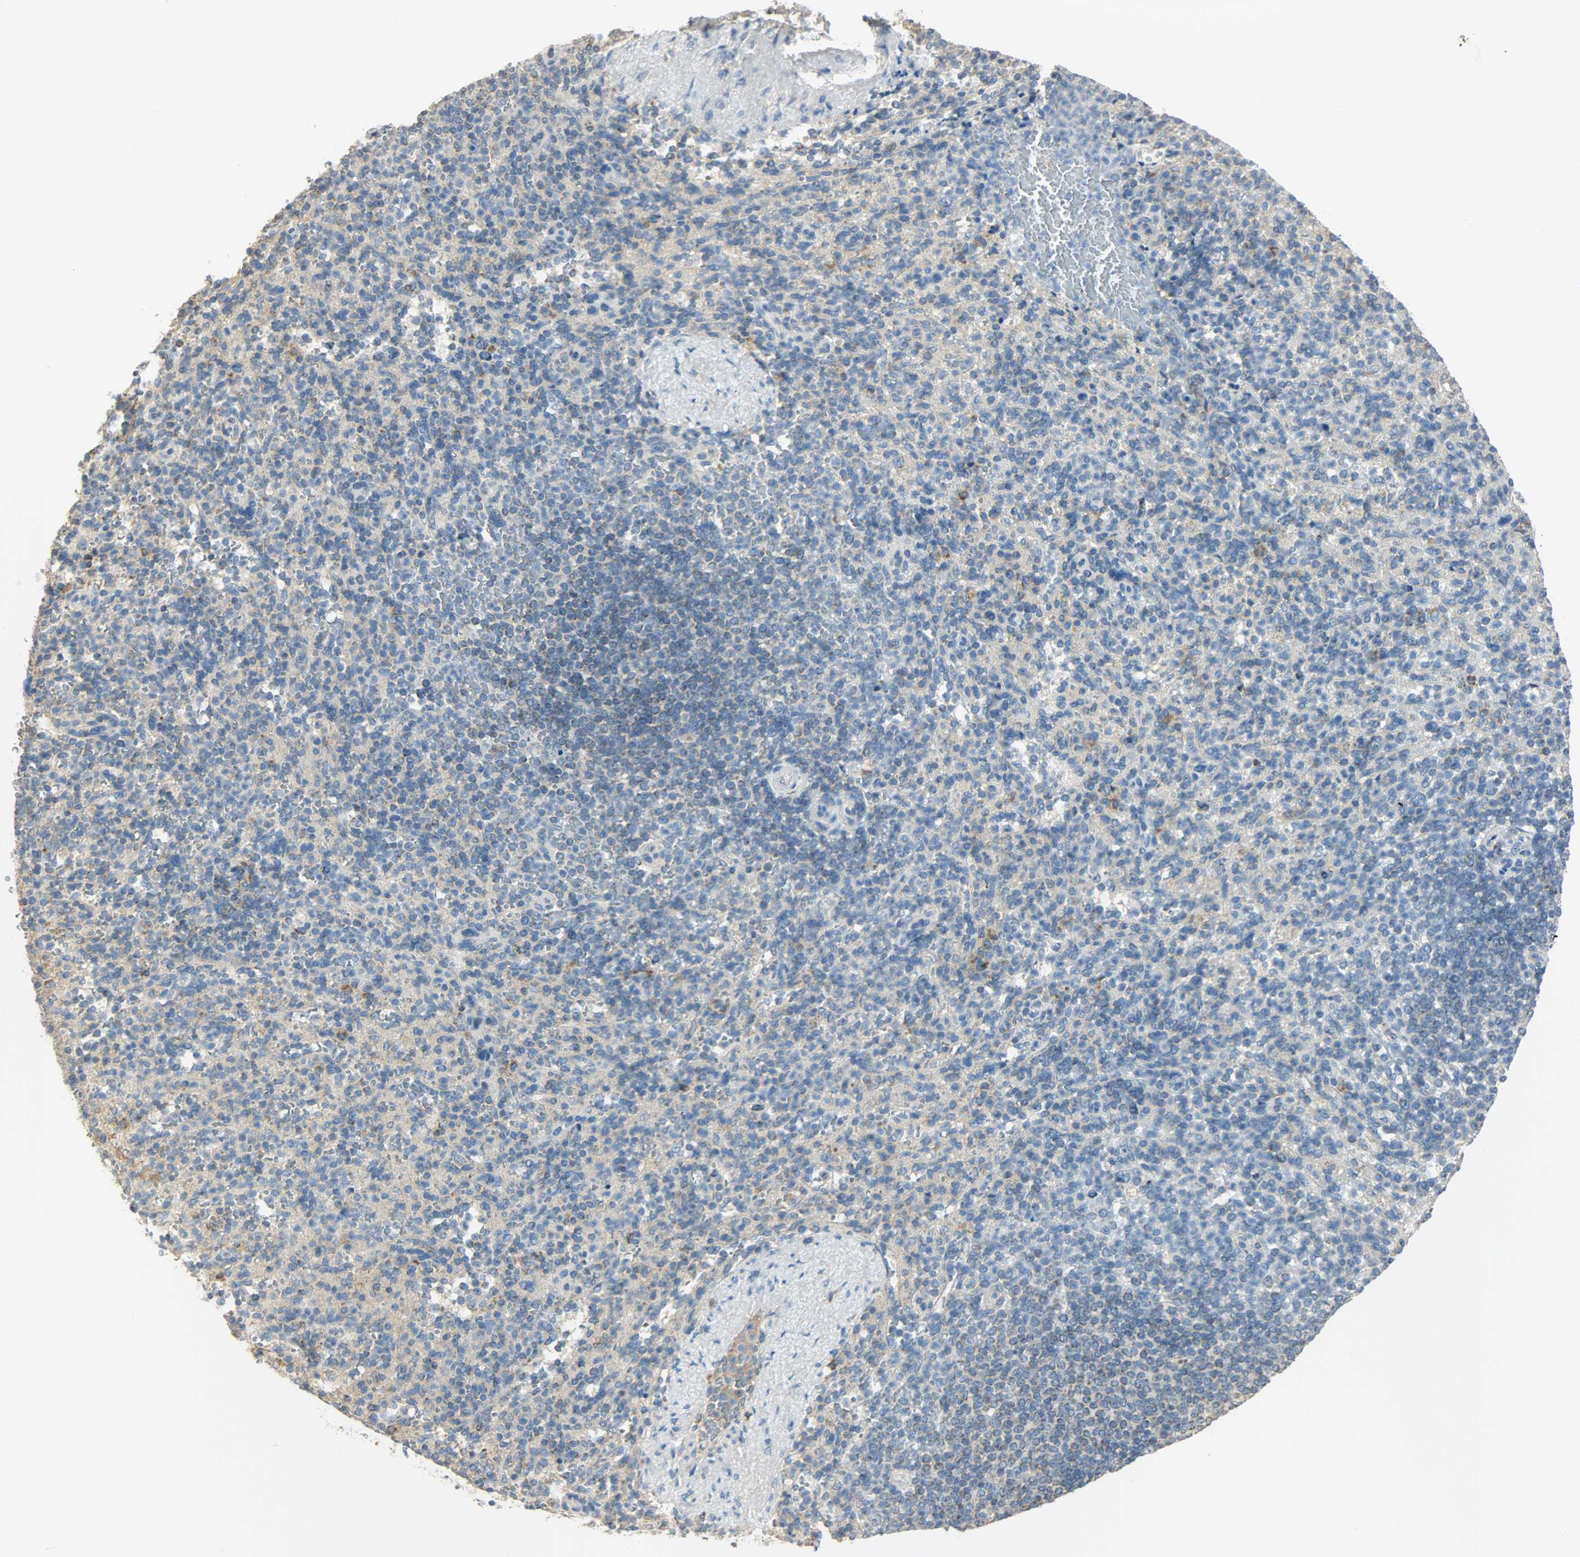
{"staining": {"intensity": "negative", "quantity": "none", "location": "none"}, "tissue": "spleen", "cell_type": "Cells in red pulp", "image_type": "normal", "snomed": [{"axis": "morphology", "description": "Normal tissue, NOS"}, {"axis": "topography", "description": "Spleen"}], "caption": "A high-resolution histopathology image shows immunohistochemistry (IHC) staining of normal spleen, which reveals no significant expression in cells in red pulp.", "gene": "NNT", "patient": {"sex": "female", "age": 74}}